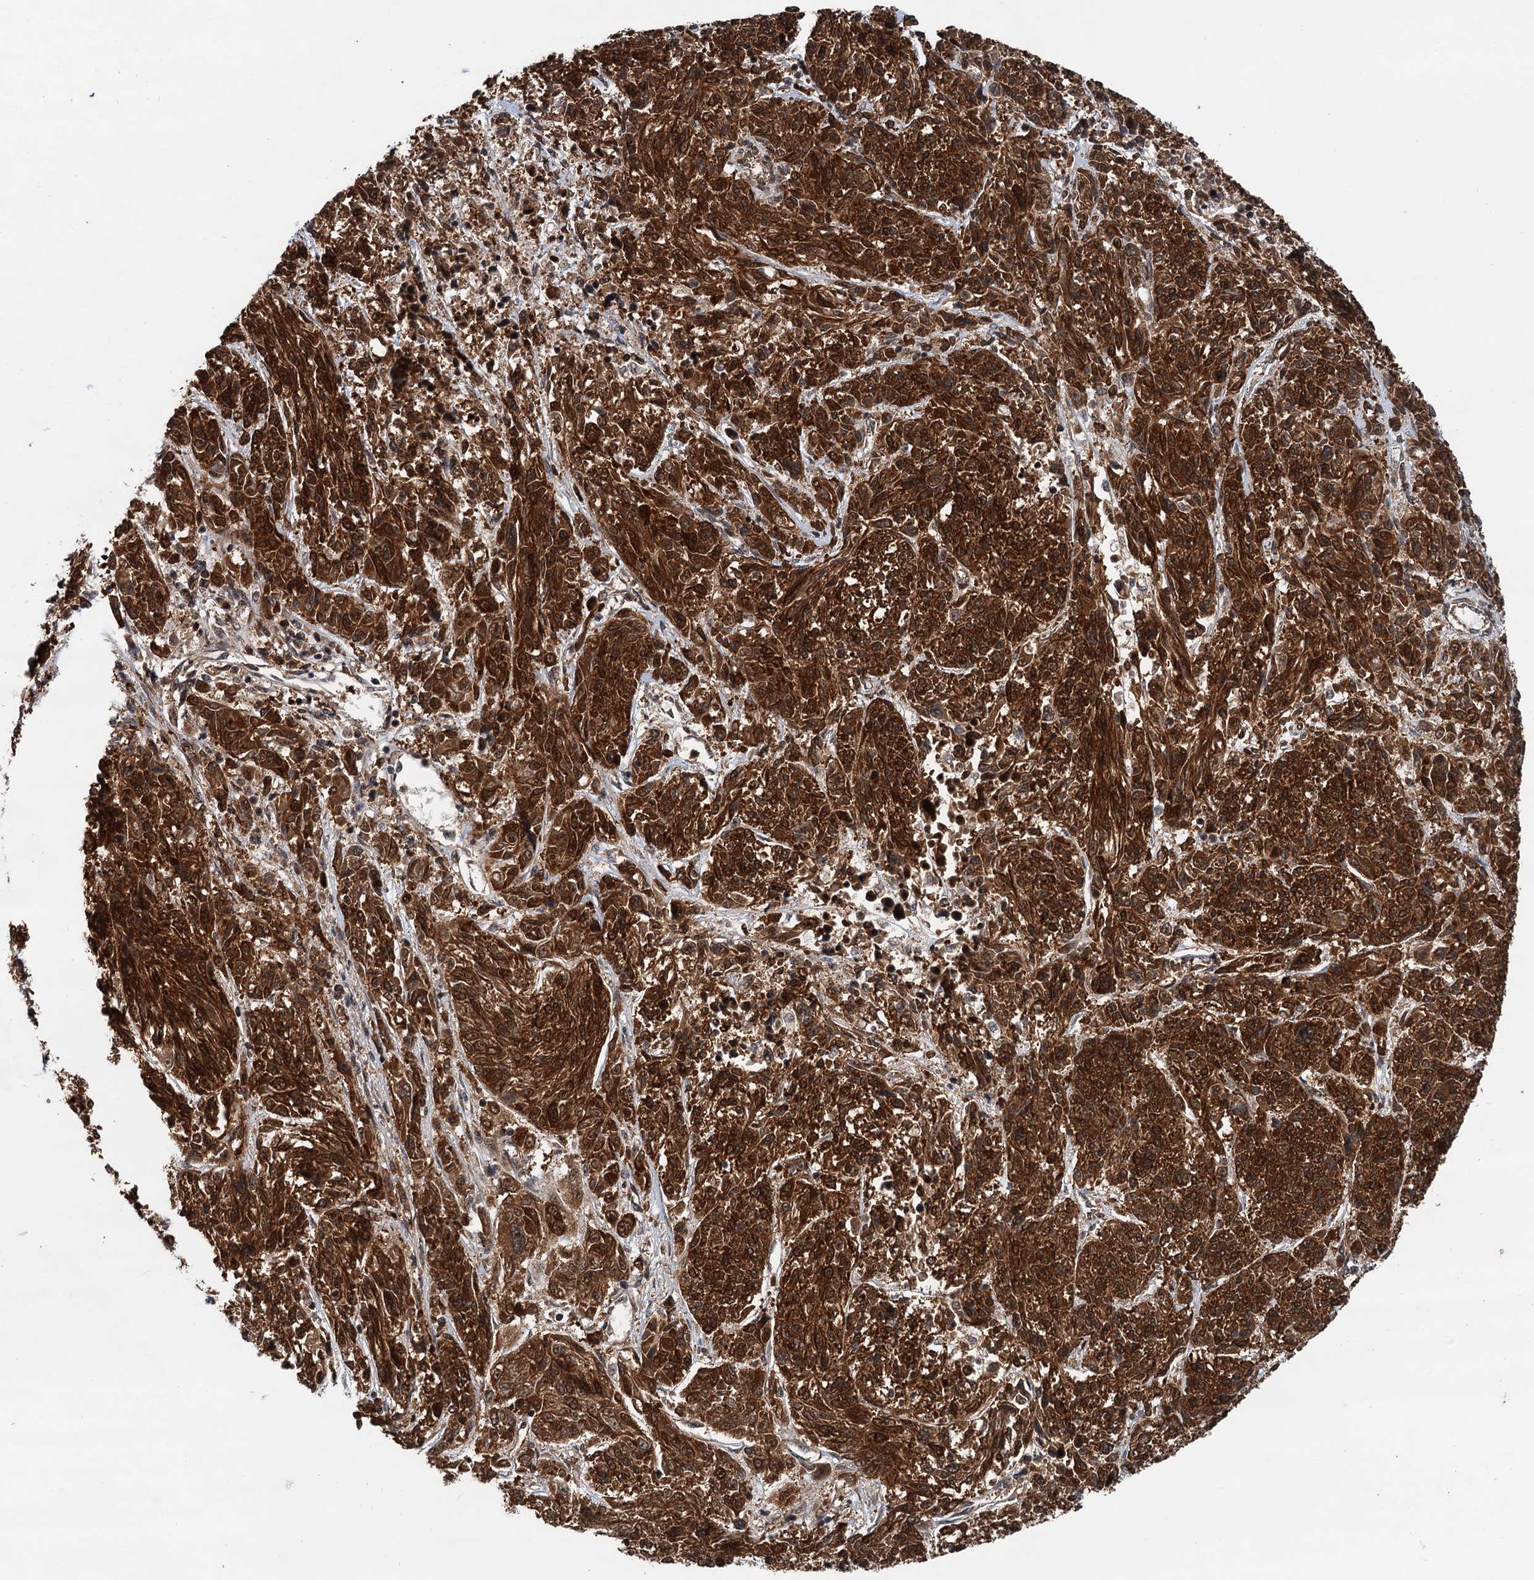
{"staining": {"intensity": "strong", "quantity": ">75%", "location": "cytoplasmic/membranous,nuclear"}, "tissue": "melanoma", "cell_type": "Tumor cells", "image_type": "cancer", "snomed": [{"axis": "morphology", "description": "Malignant melanoma, NOS"}, {"axis": "topography", "description": "Skin"}], "caption": "Brown immunohistochemical staining in malignant melanoma shows strong cytoplasmic/membranous and nuclear positivity in about >75% of tumor cells.", "gene": "STUB1", "patient": {"sex": "male", "age": 53}}